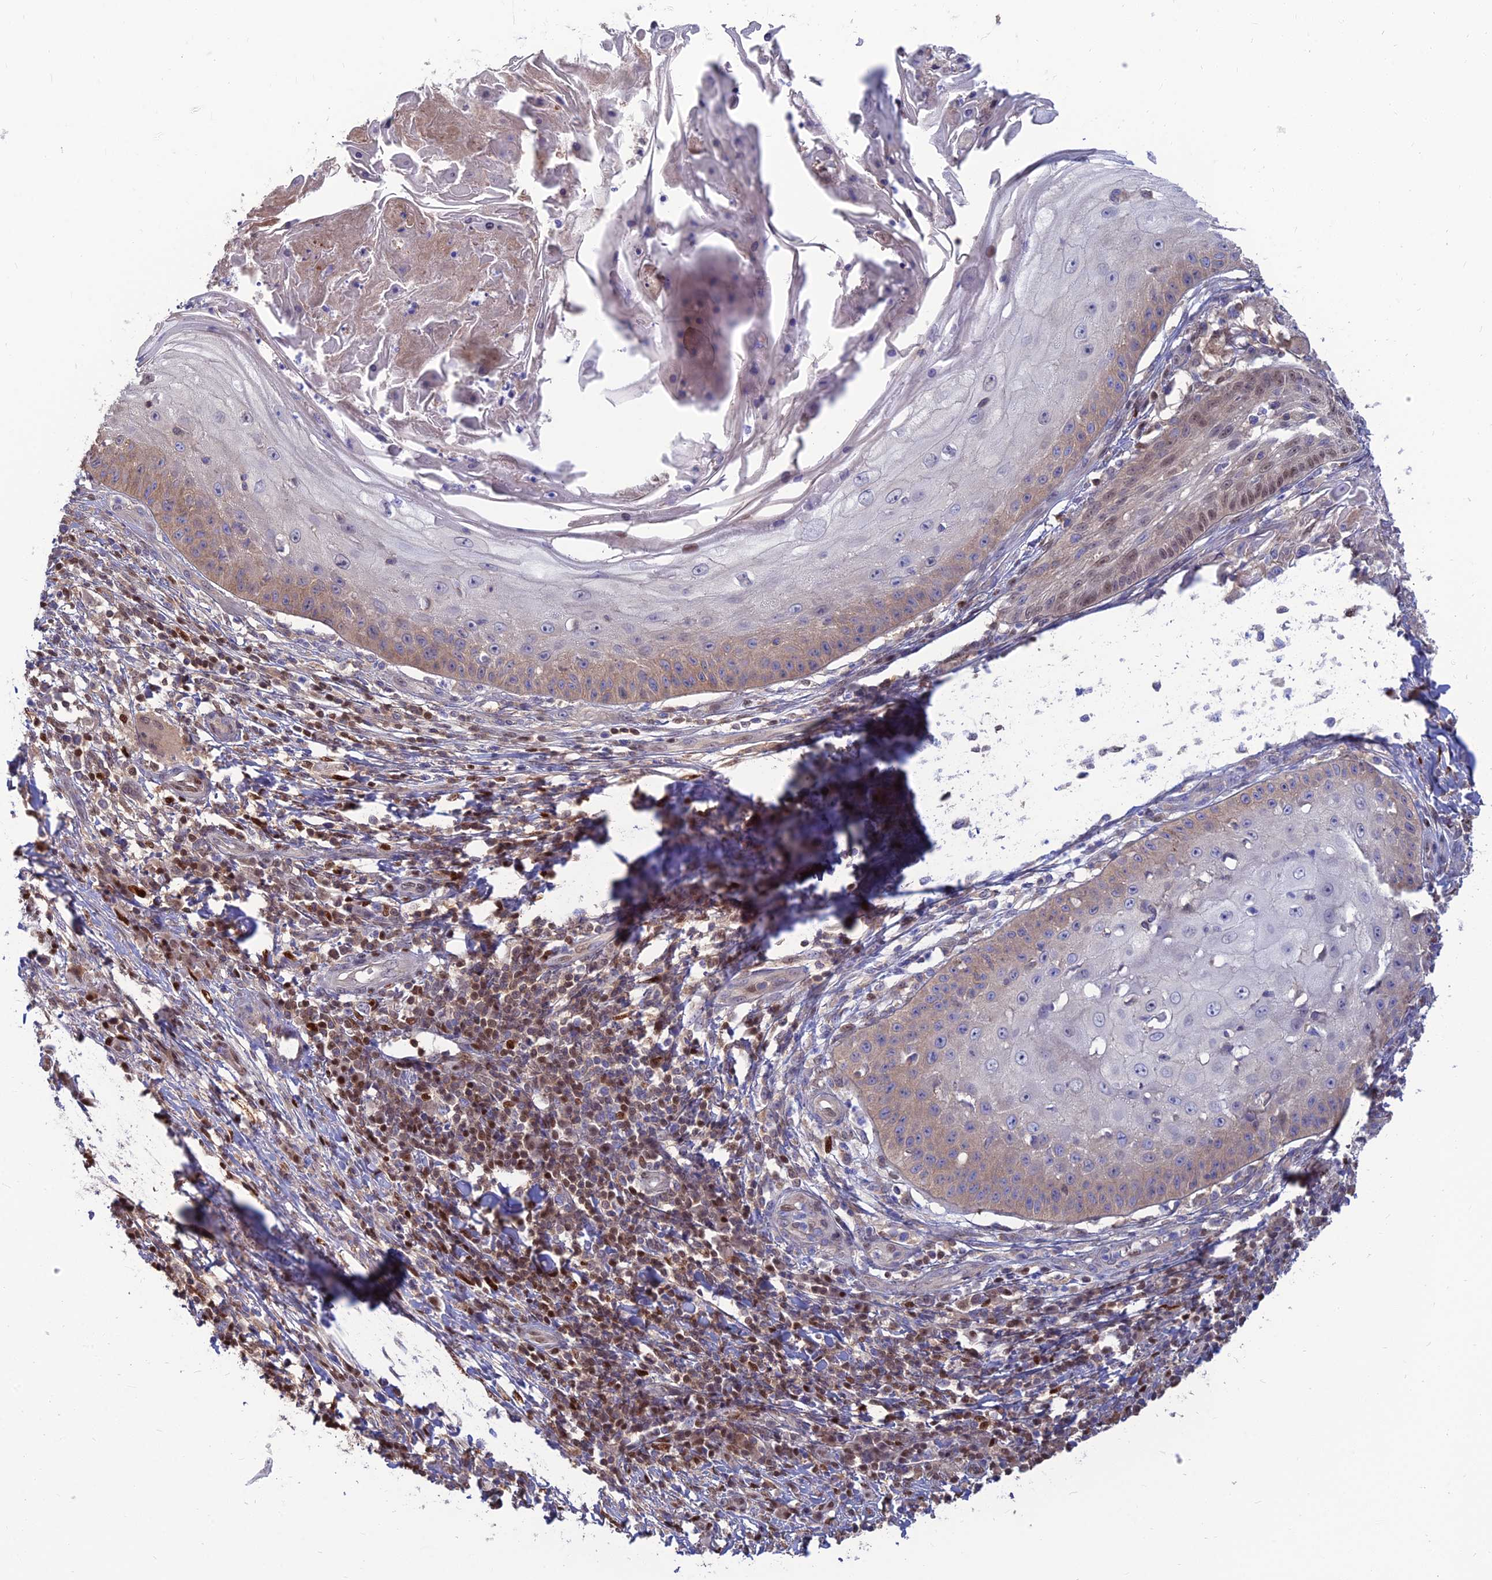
{"staining": {"intensity": "moderate", "quantity": "<25%", "location": "cytoplasmic/membranous"}, "tissue": "skin cancer", "cell_type": "Tumor cells", "image_type": "cancer", "snomed": [{"axis": "morphology", "description": "Squamous cell carcinoma, NOS"}, {"axis": "topography", "description": "Skin"}], "caption": "Skin cancer stained for a protein (brown) shows moderate cytoplasmic/membranous positive expression in about <25% of tumor cells.", "gene": "DNPEP", "patient": {"sex": "male", "age": 70}}